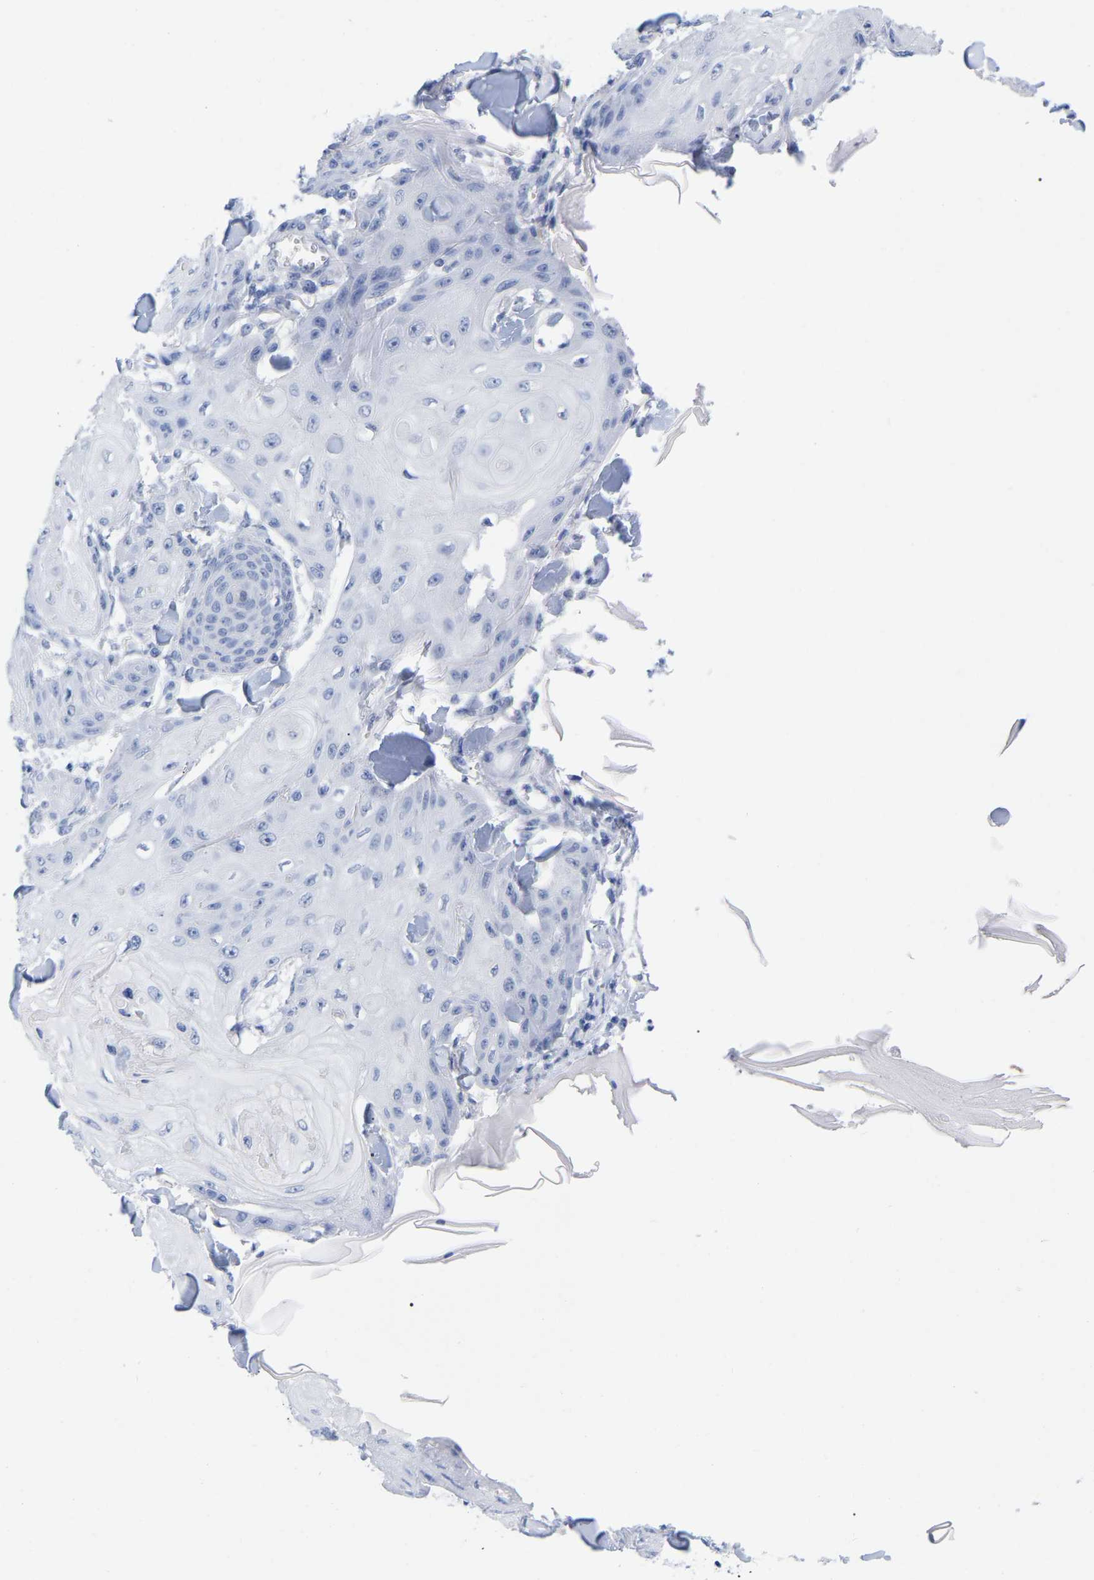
{"staining": {"intensity": "negative", "quantity": "none", "location": "none"}, "tissue": "skin cancer", "cell_type": "Tumor cells", "image_type": "cancer", "snomed": [{"axis": "morphology", "description": "Squamous cell carcinoma, NOS"}, {"axis": "topography", "description": "Skin"}], "caption": "Immunohistochemical staining of skin cancer (squamous cell carcinoma) exhibits no significant expression in tumor cells.", "gene": "HAPLN1", "patient": {"sex": "male", "age": 74}}